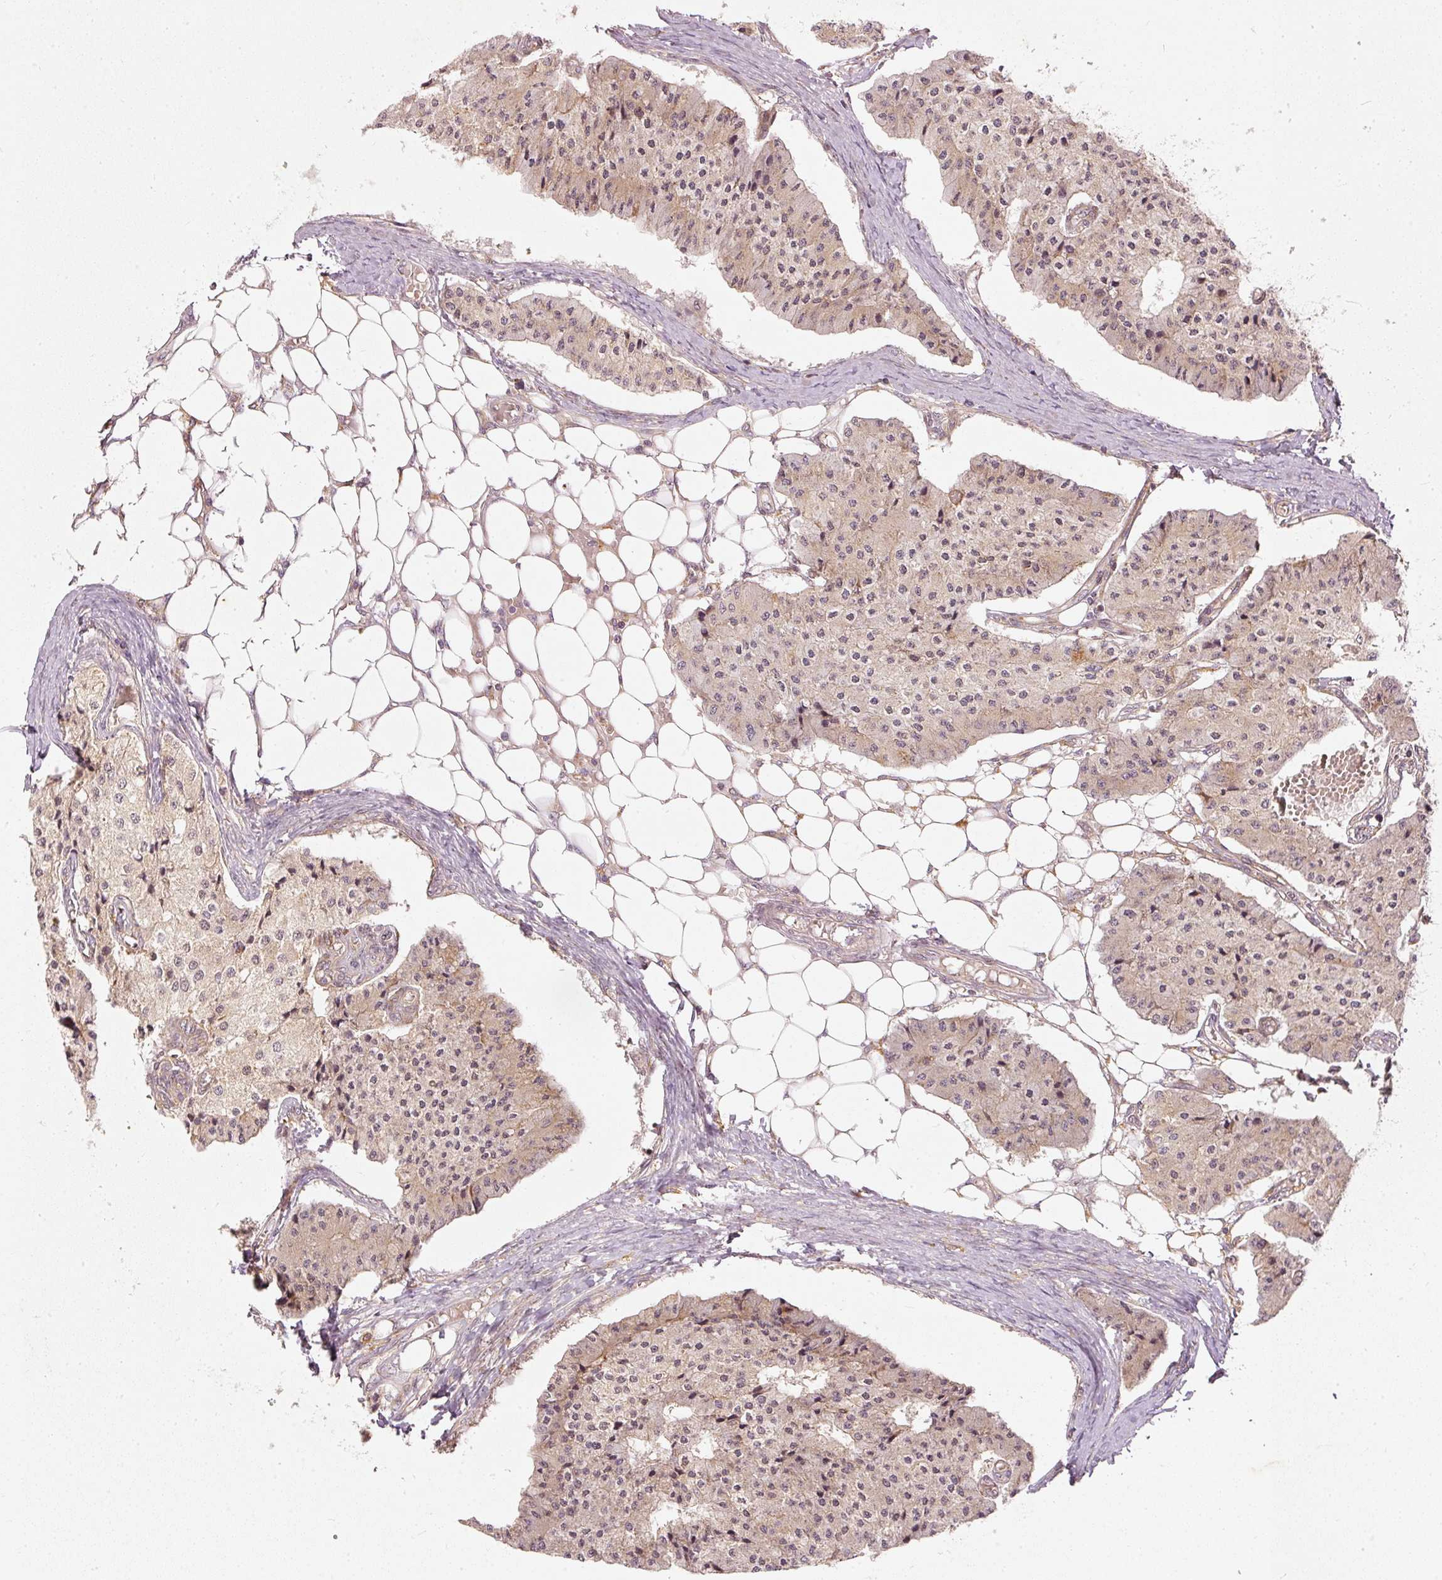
{"staining": {"intensity": "weak", "quantity": "25%-75%", "location": "cytoplasmic/membranous,nuclear"}, "tissue": "carcinoid", "cell_type": "Tumor cells", "image_type": "cancer", "snomed": [{"axis": "morphology", "description": "Carcinoid, malignant, NOS"}, {"axis": "topography", "description": "Colon"}], "caption": "A histopathology image of carcinoid (malignant) stained for a protein shows weak cytoplasmic/membranous and nuclear brown staining in tumor cells.", "gene": "ZNF580", "patient": {"sex": "female", "age": 52}}